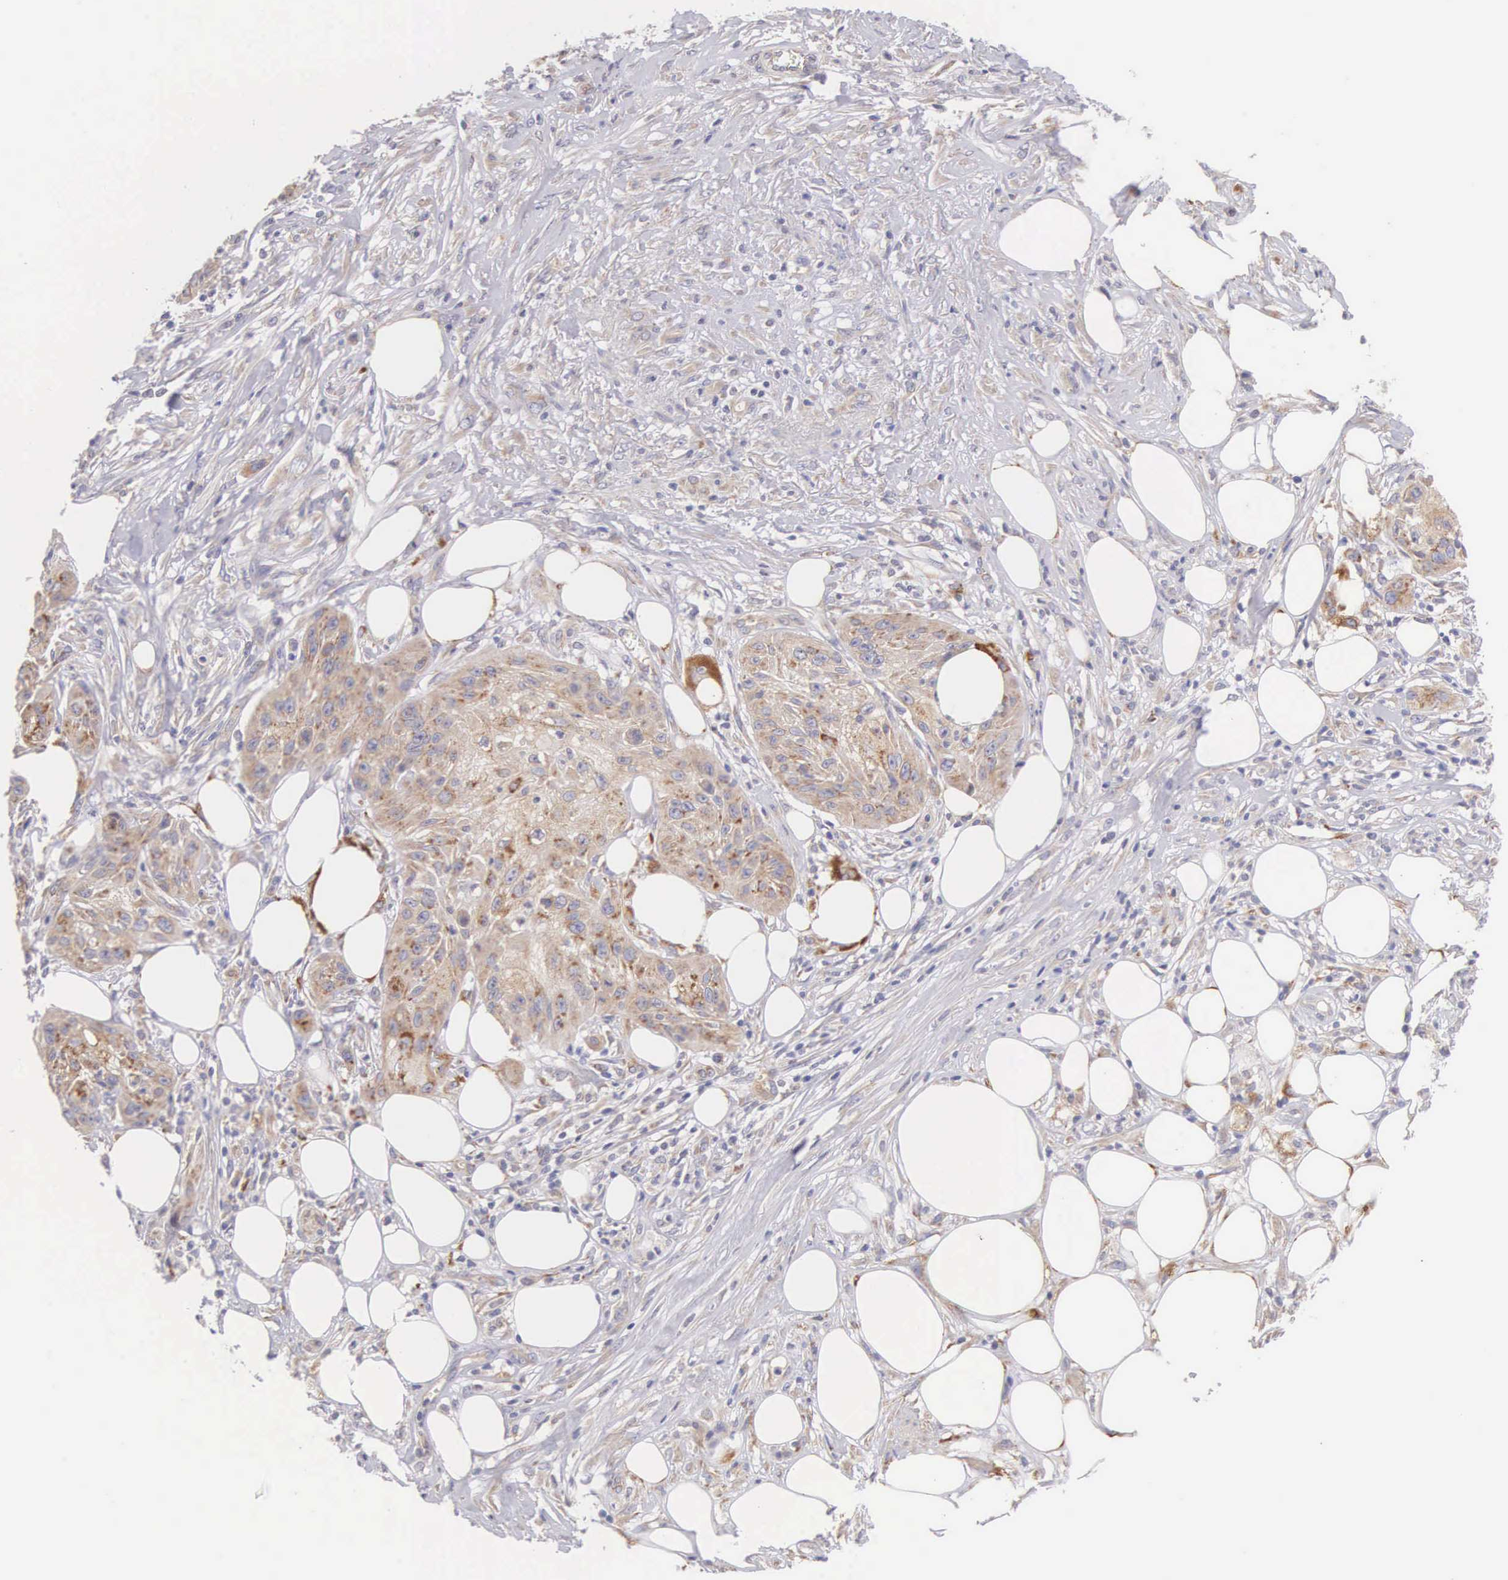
{"staining": {"intensity": "weak", "quantity": ">75%", "location": "cytoplasmic/membranous"}, "tissue": "skin cancer", "cell_type": "Tumor cells", "image_type": "cancer", "snomed": [{"axis": "morphology", "description": "Squamous cell carcinoma, NOS"}, {"axis": "topography", "description": "Skin"}], "caption": "Immunohistochemical staining of human skin squamous cell carcinoma exhibits low levels of weak cytoplasmic/membranous staining in approximately >75% of tumor cells.", "gene": "NSDHL", "patient": {"sex": "female", "age": 88}}